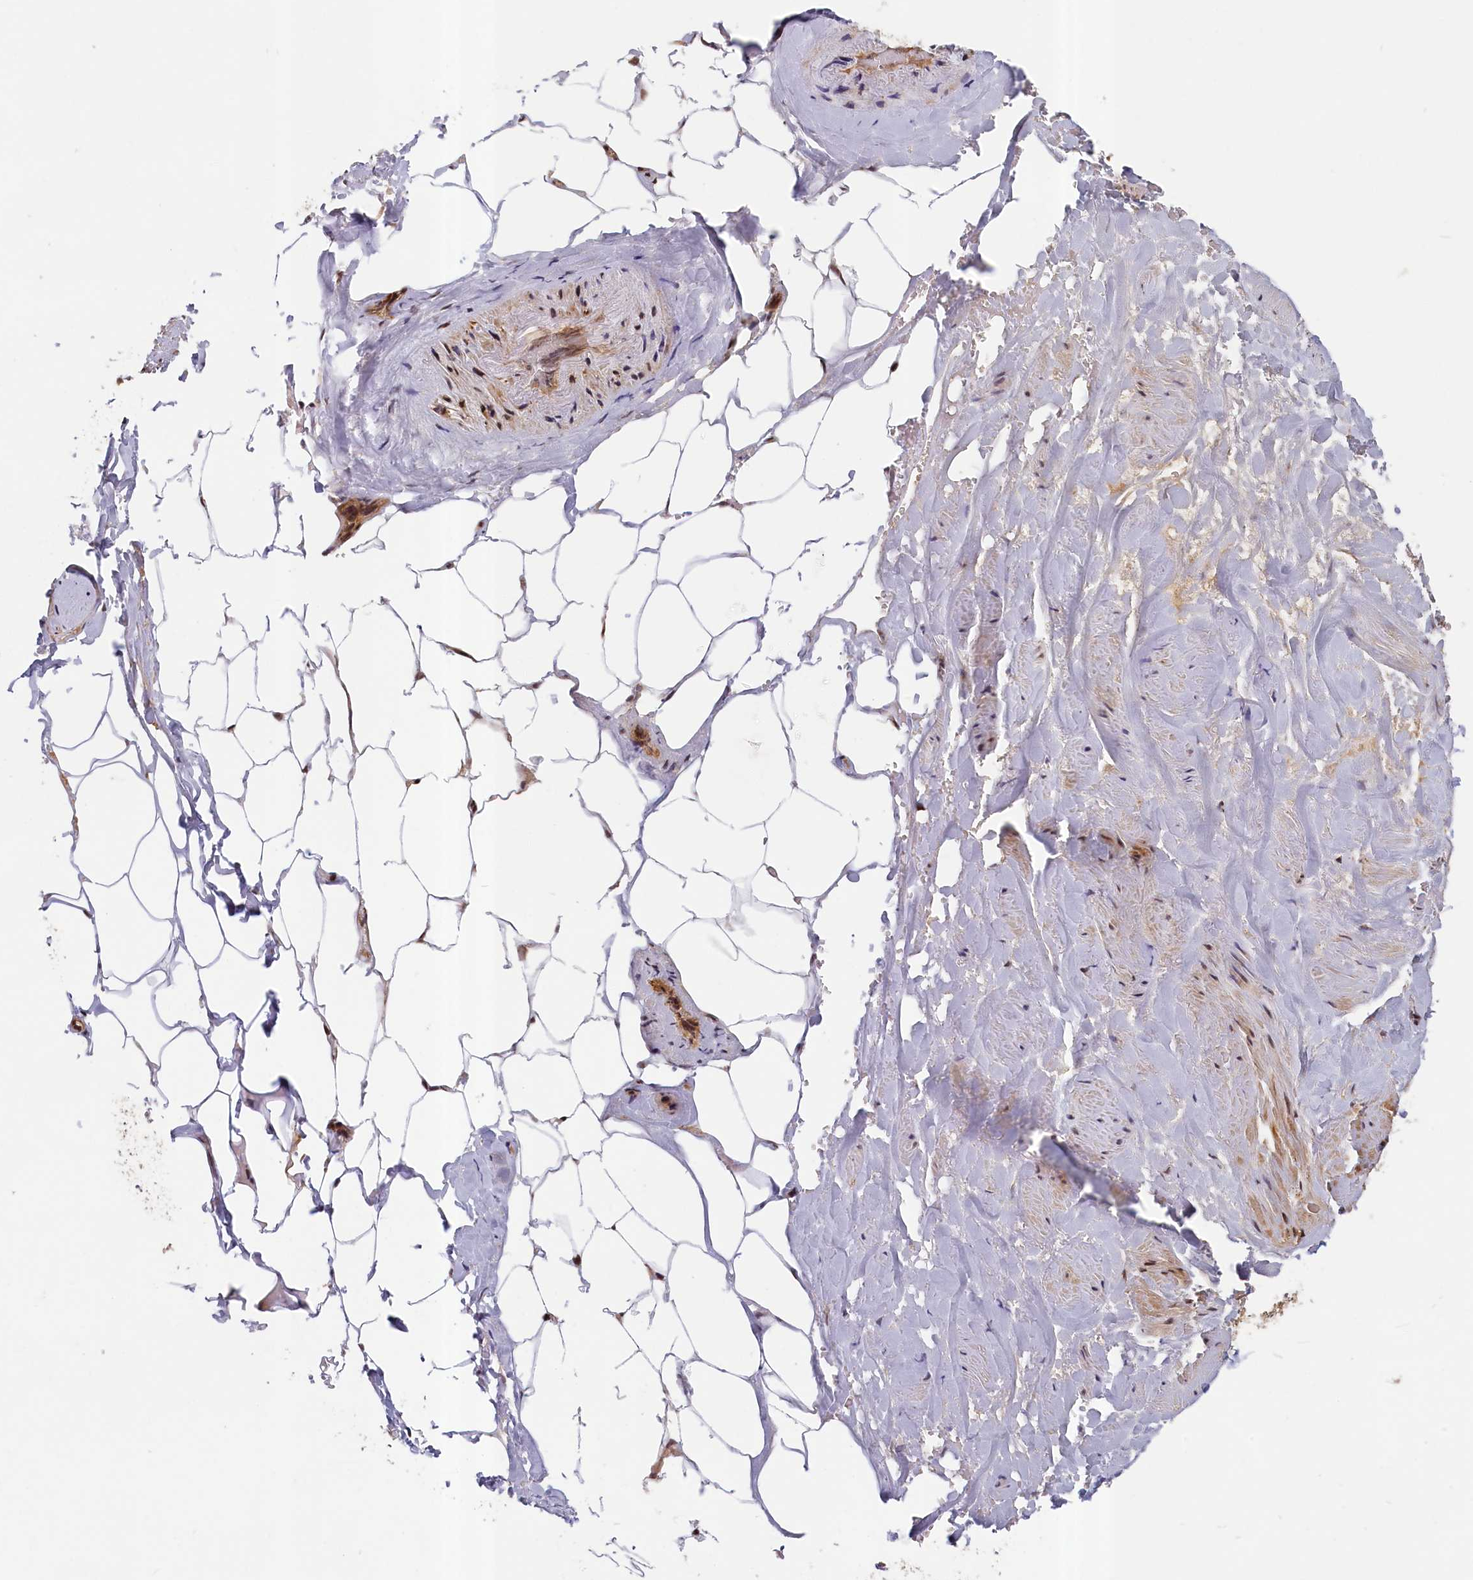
{"staining": {"intensity": "negative", "quantity": "none", "location": "none"}, "tissue": "adipose tissue", "cell_type": "Adipocytes", "image_type": "normal", "snomed": [{"axis": "morphology", "description": "Normal tissue, NOS"}, {"axis": "morphology", "description": "Adenocarcinoma, Low grade"}, {"axis": "topography", "description": "Prostate"}, {"axis": "topography", "description": "Peripheral nerve tissue"}], "caption": "This is an IHC micrograph of normal adipose tissue. There is no positivity in adipocytes.", "gene": "CEP44", "patient": {"sex": "male", "age": 63}}